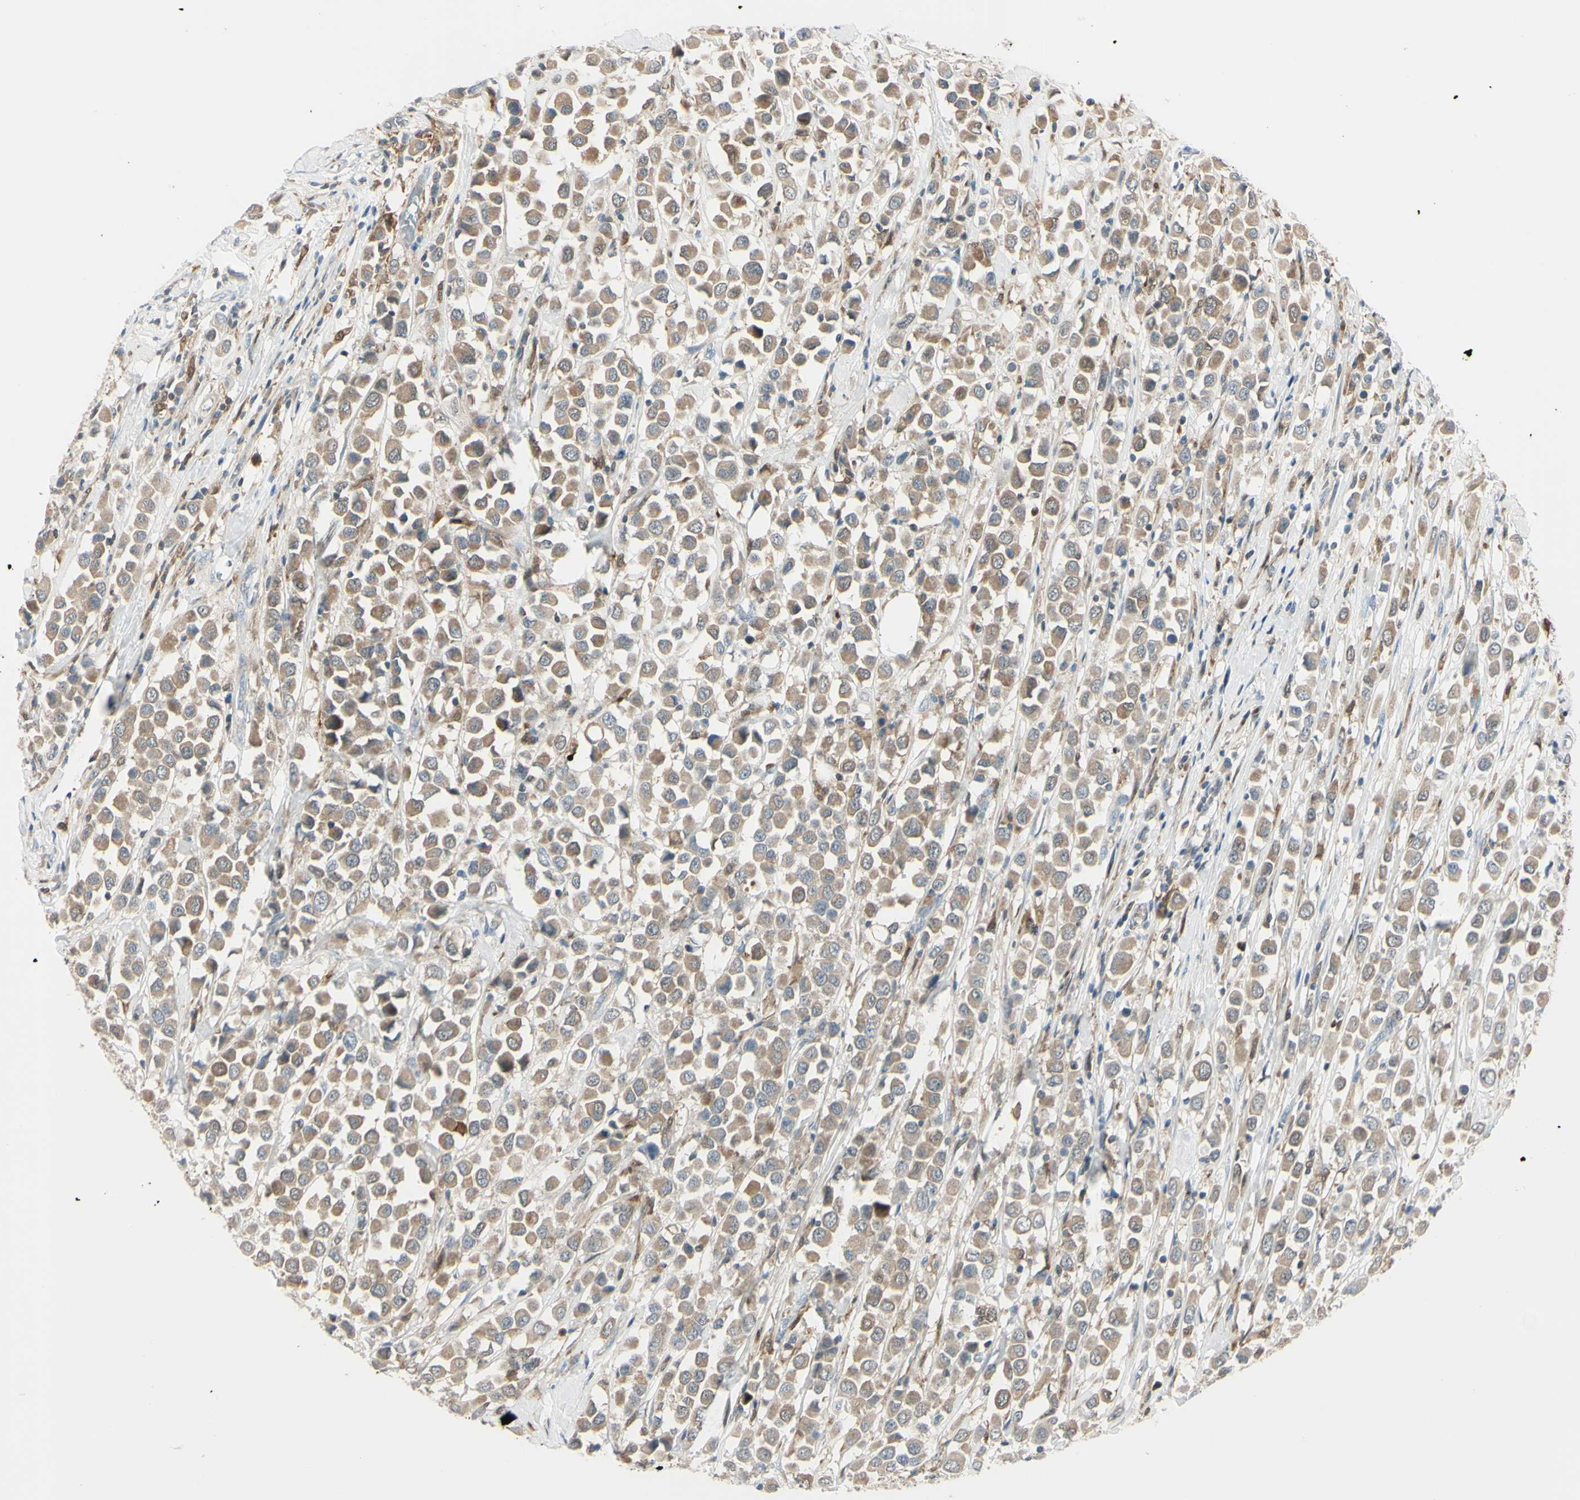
{"staining": {"intensity": "moderate", "quantity": ">75%", "location": "cytoplasmic/membranous"}, "tissue": "breast cancer", "cell_type": "Tumor cells", "image_type": "cancer", "snomed": [{"axis": "morphology", "description": "Duct carcinoma"}, {"axis": "topography", "description": "Breast"}], "caption": "Protein analysis of breast cancer (invasive ductal carcinoma) tissue reveals moderate cytoplasmic/membranous positivity in approximately >75% of tumor cells.", "gene": "CYRIB", "patient": {"sex": "female", "age": 61}}